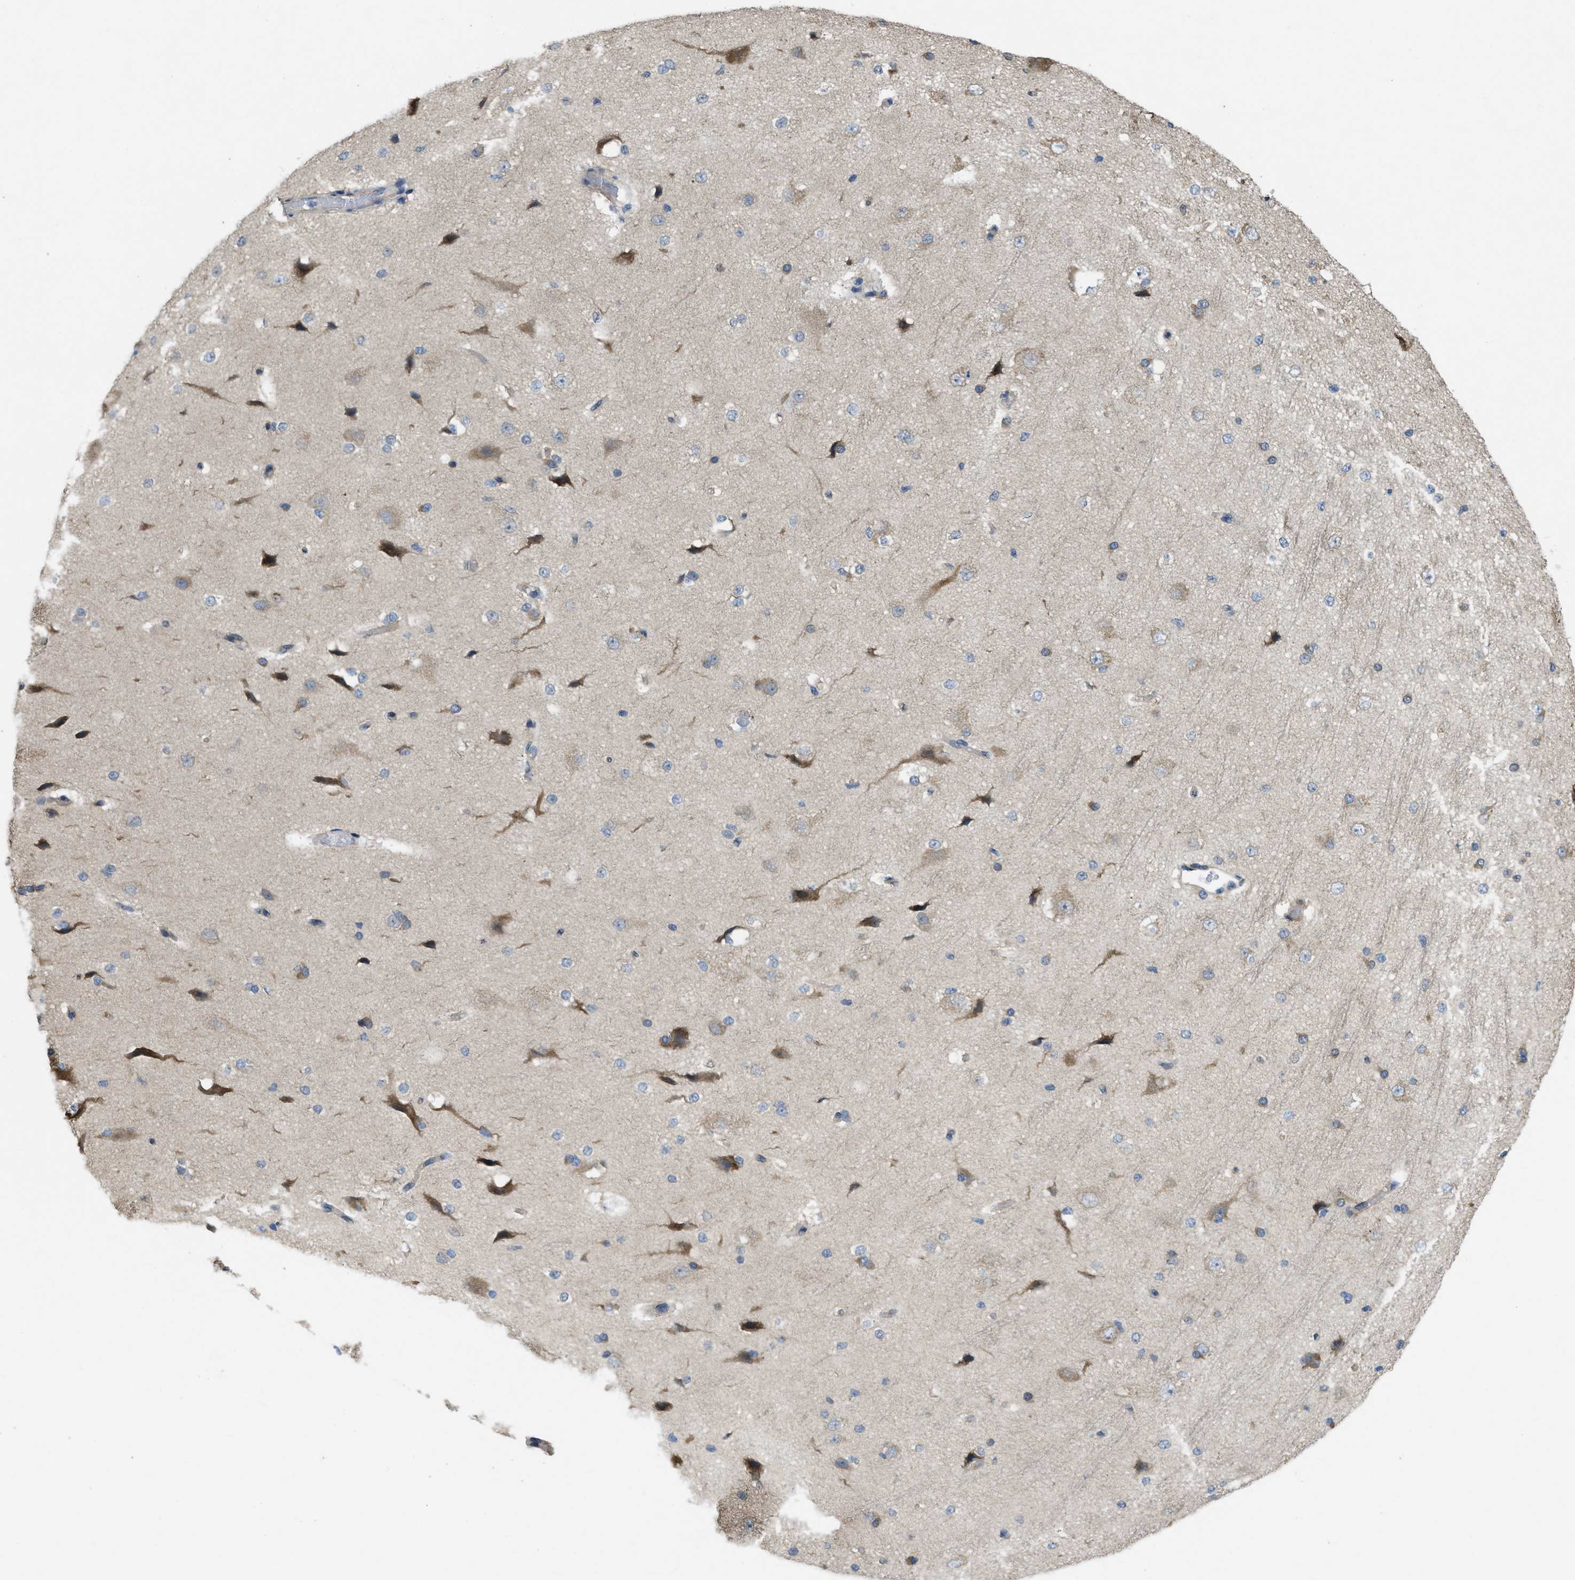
{"staining": {"intensity": "moderate", "quantity": ">75%", "location": "cytoplasmic/membranous"}, "tissue": "cerebral cortex", "cell_type": "Endothelial cells", "image_type": "normal", "snomed": [{"axis": "morphology", "description": "Normal tissue, NOS"}, {"axis": "morphology", "description": "Developmental malformation"}, {"axis": "topography", "description": "Cerebral cortex"}], "caption": "Protein expression analysis of benign human cerebral cortex reveals moderate cytoplasmic/membranous expression in about >75% of endothelial cells. (Stains: DAB (3,3'-diaminobenzidine) in brown, nuclei in blue, Microscopy: brightfield microscopy at high magnification).", "gene": "IFNLR1", "patient": {"sex": "female", "age": 30}}